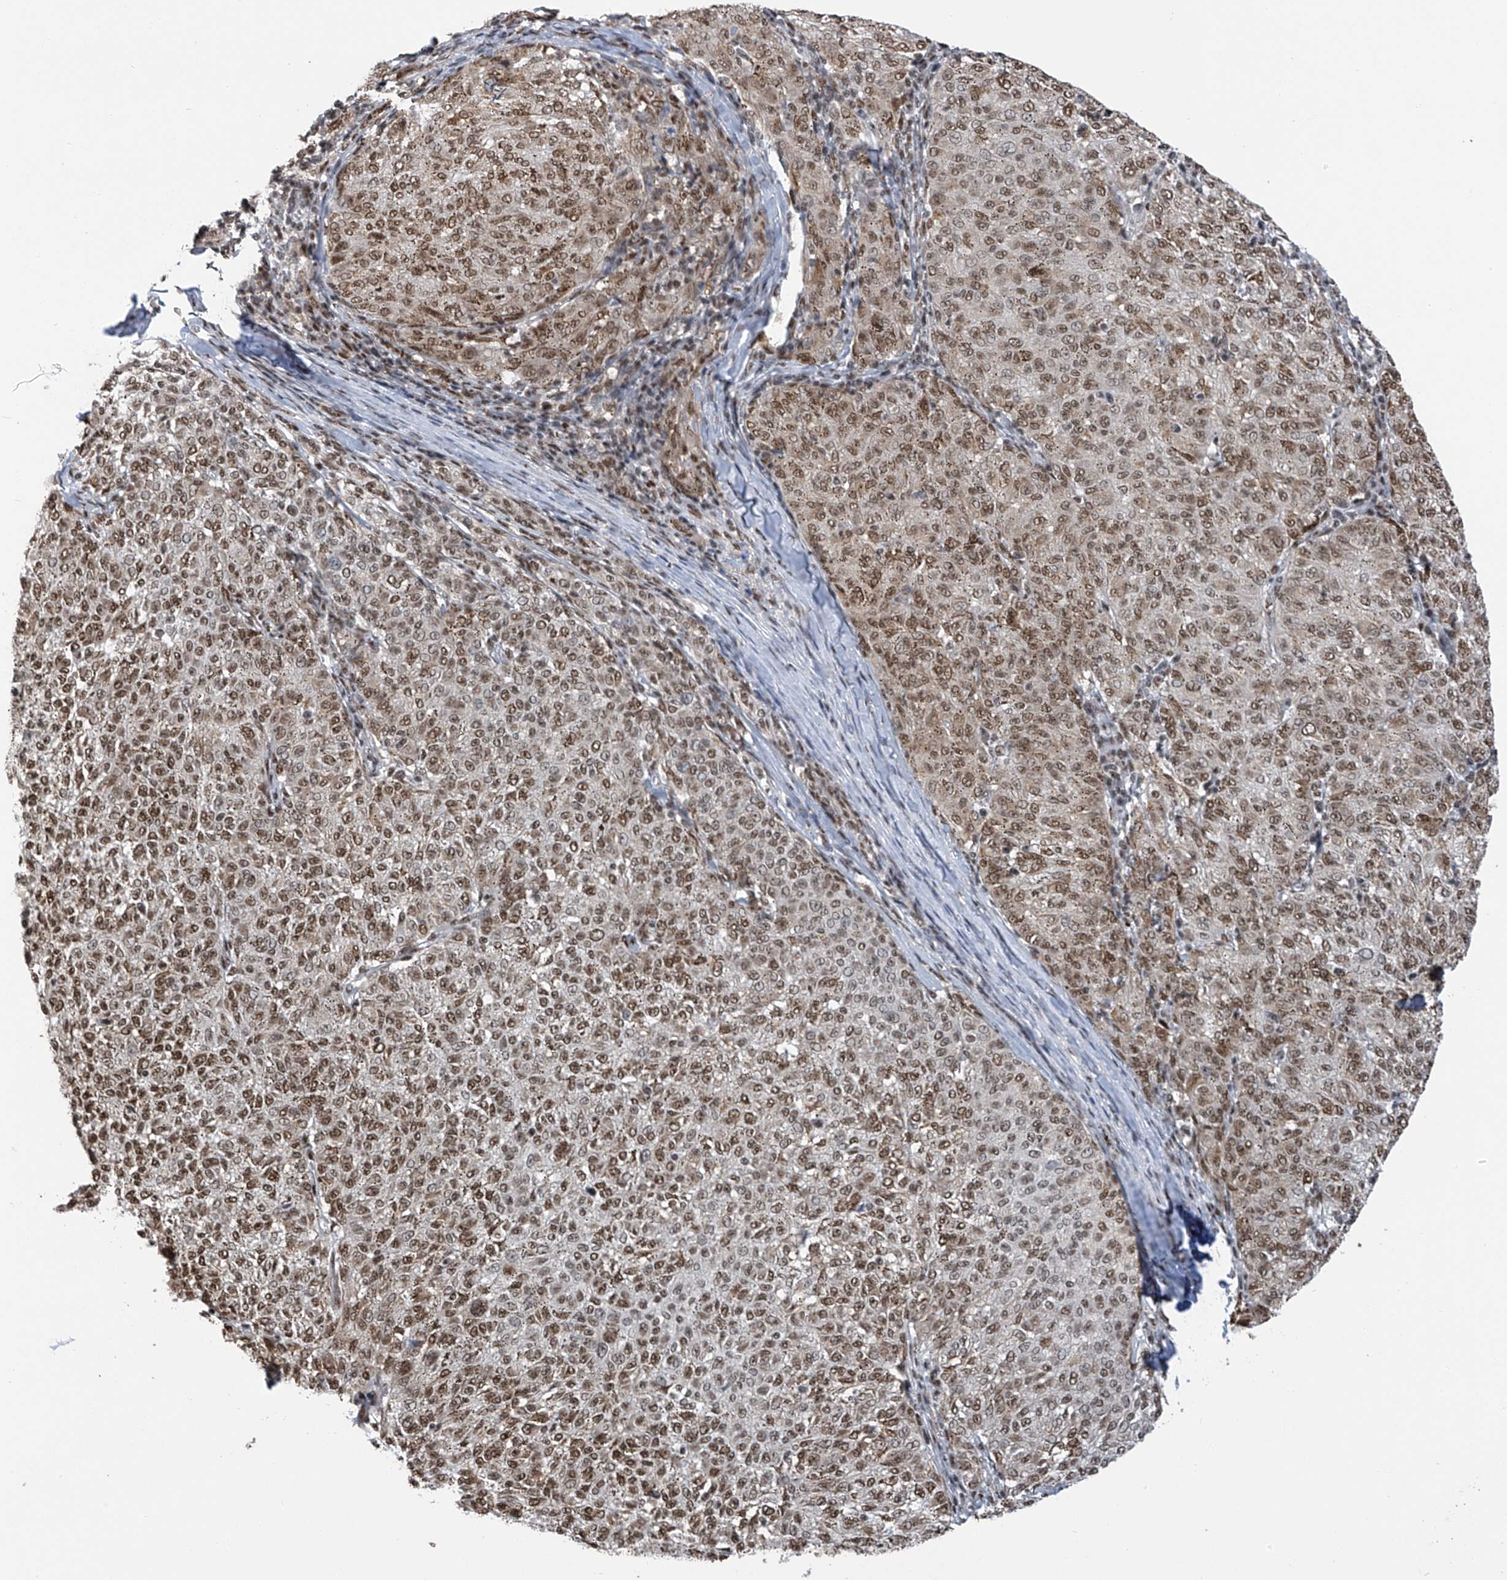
{"staining": {"intensity": "moderate", "quantity": ">75%", "location": "nuclear"}, "tissue": "melanoma", "cell_type": "Tumor cells", "image_type": "cancer", "snomed": [{"axis": "morphology", "description": "Malignant melanoma, NOS"}, {"axis": "topography", "description": "Skin"}], "caption": "IHC of human malignant melanoma shows medium levels of moderate nuclear staining in about >75% of tumor cells. The staining was performed using DAB (3,3'-diaminobenzidine) to visualize the protein expression in brown, while the nuclei were stained in blue with hematoxylin (Magnification: 20x).", "gene": "APLF", "patient": {"sex": "female", "age": 72}}